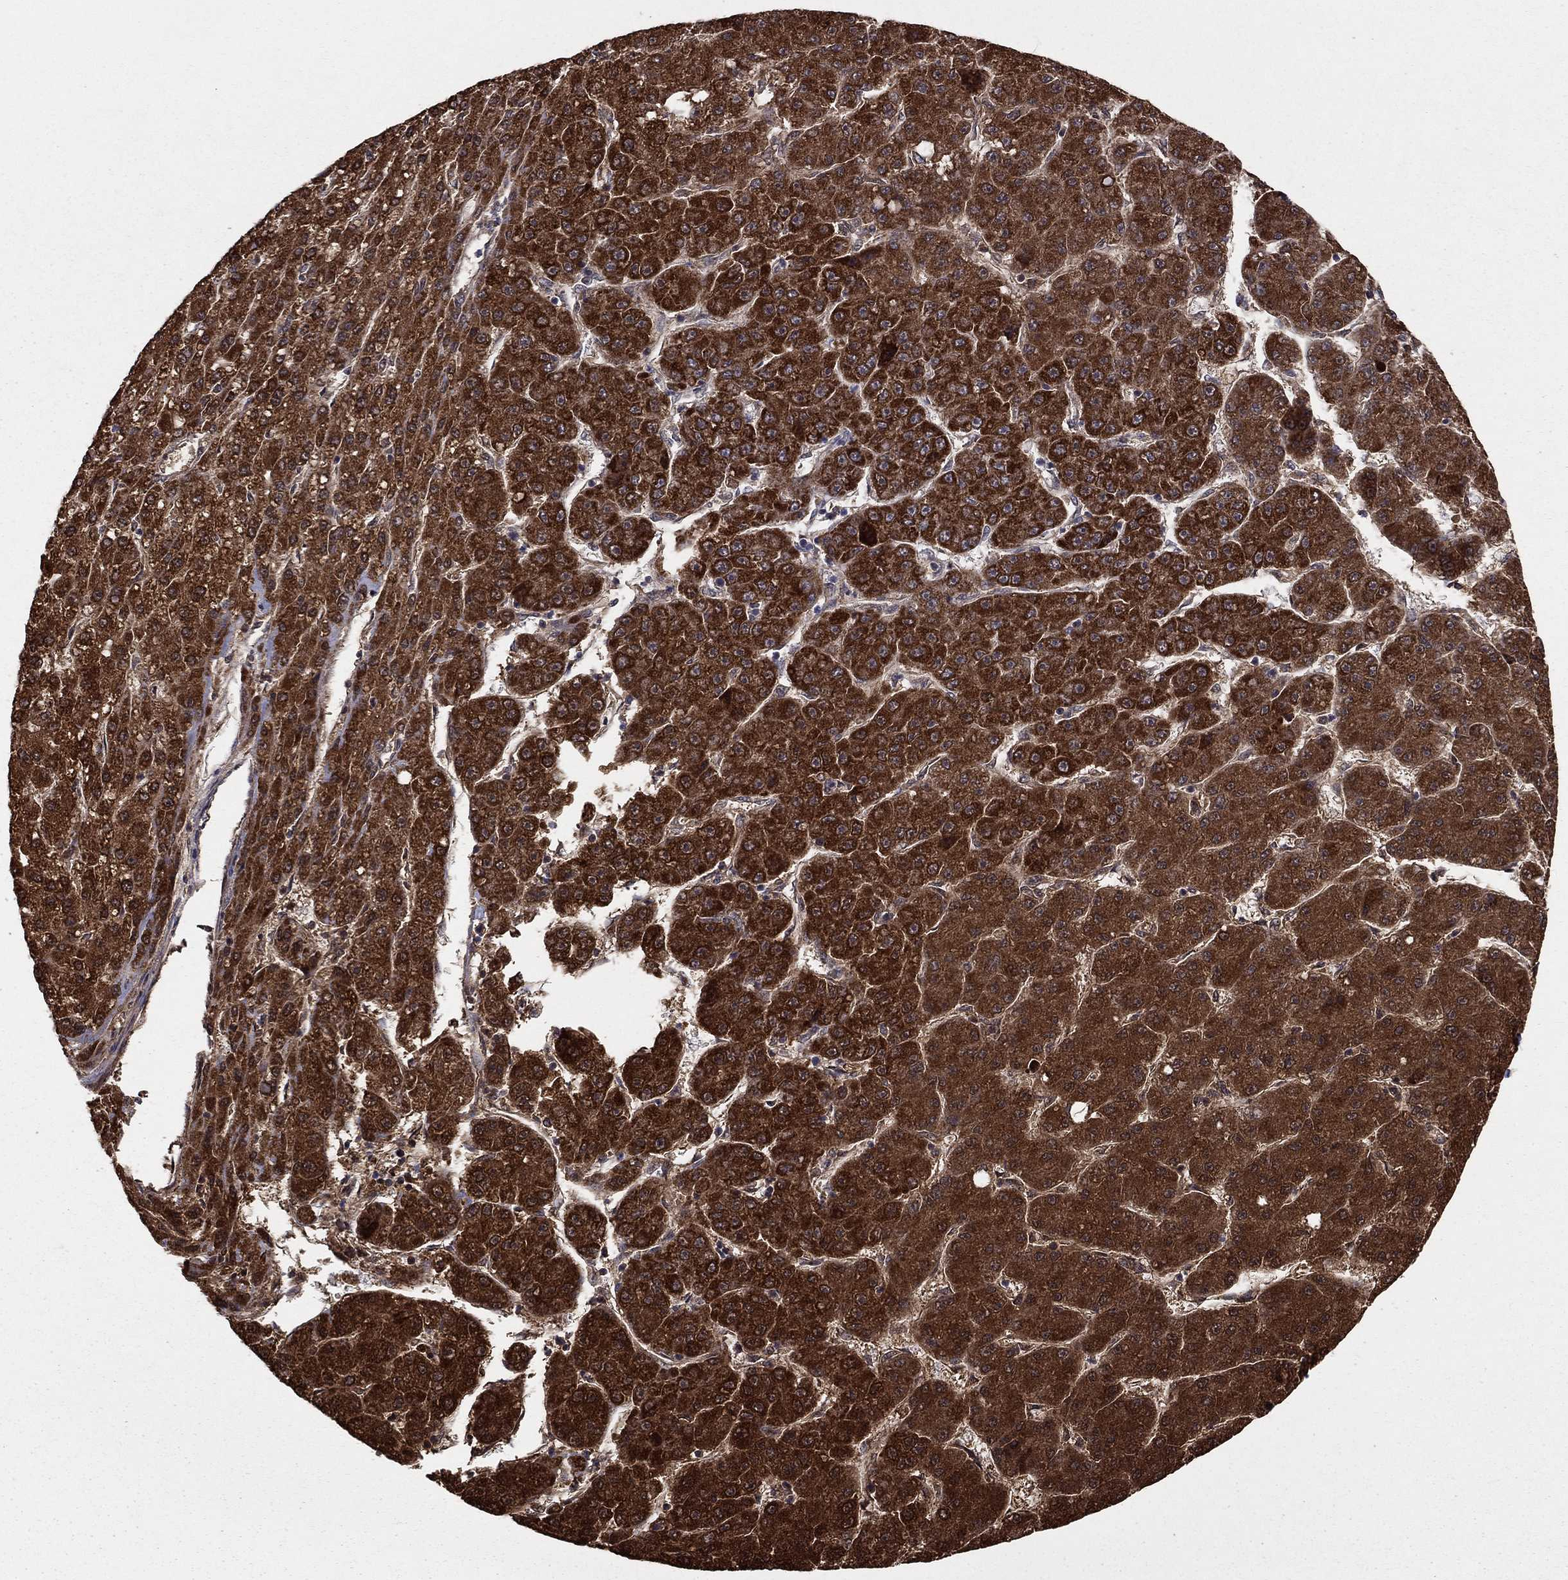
{"staining": {"intensity": "strong", "quantity": ">75%", "location": "cytoplasmic/membranous"}, "tissue": "liver cancer", "cell_type": "Tumor cells", "image_type": "cancer", "snomed": [{"axis": "morphology", "description": "Carcinoma, Hepatocellular, NOS"}, {"axis": "topography", "description": "Liver"}], "caption": "Protein expression analysis of hepatocellular carcinoma (liver) demonstrates strong cytoplasmic/membranous staining in approximately >75% of tumor cells.", "gene": "GCSH", "patient": {"sex": "male", "age": 67}}